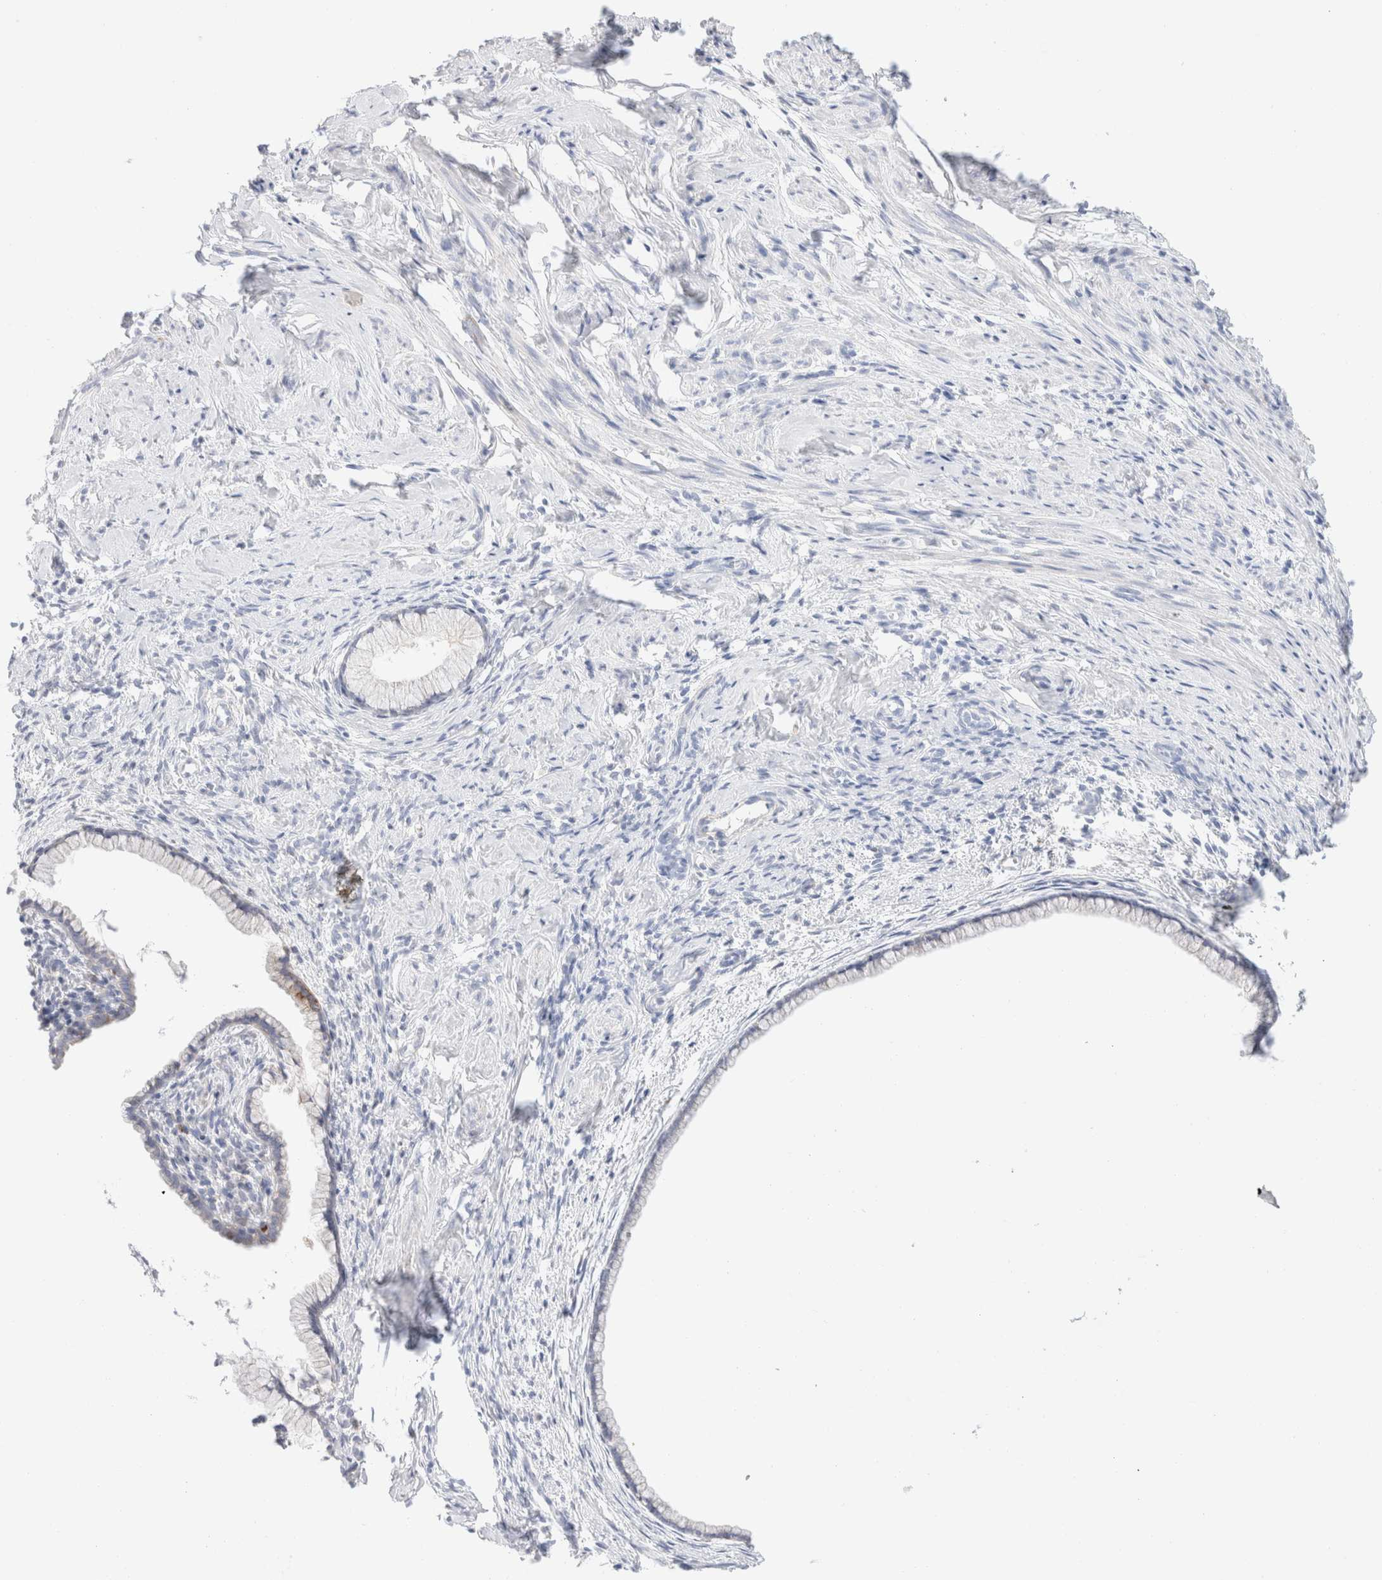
{"staining": {"intensity": "weak", "quantity": "<25%", "location": "cytoplasmic/membranous"}, "tissue": "cervix", "cell_type": "Glandular cells", "image_type": "normal", "snomed": [{"axis": "morphology", "description": "Normal tissue, NOS"}, {"axis": "topography", "description": "Cervix"}], "caption": "This is an immunohistochemistry (IHC) photomicrograph of benign cervix. There is no staining in glandular cells.", "gene": "ATP6V1C1", "patient": {"sex": "female", "age": 75}}